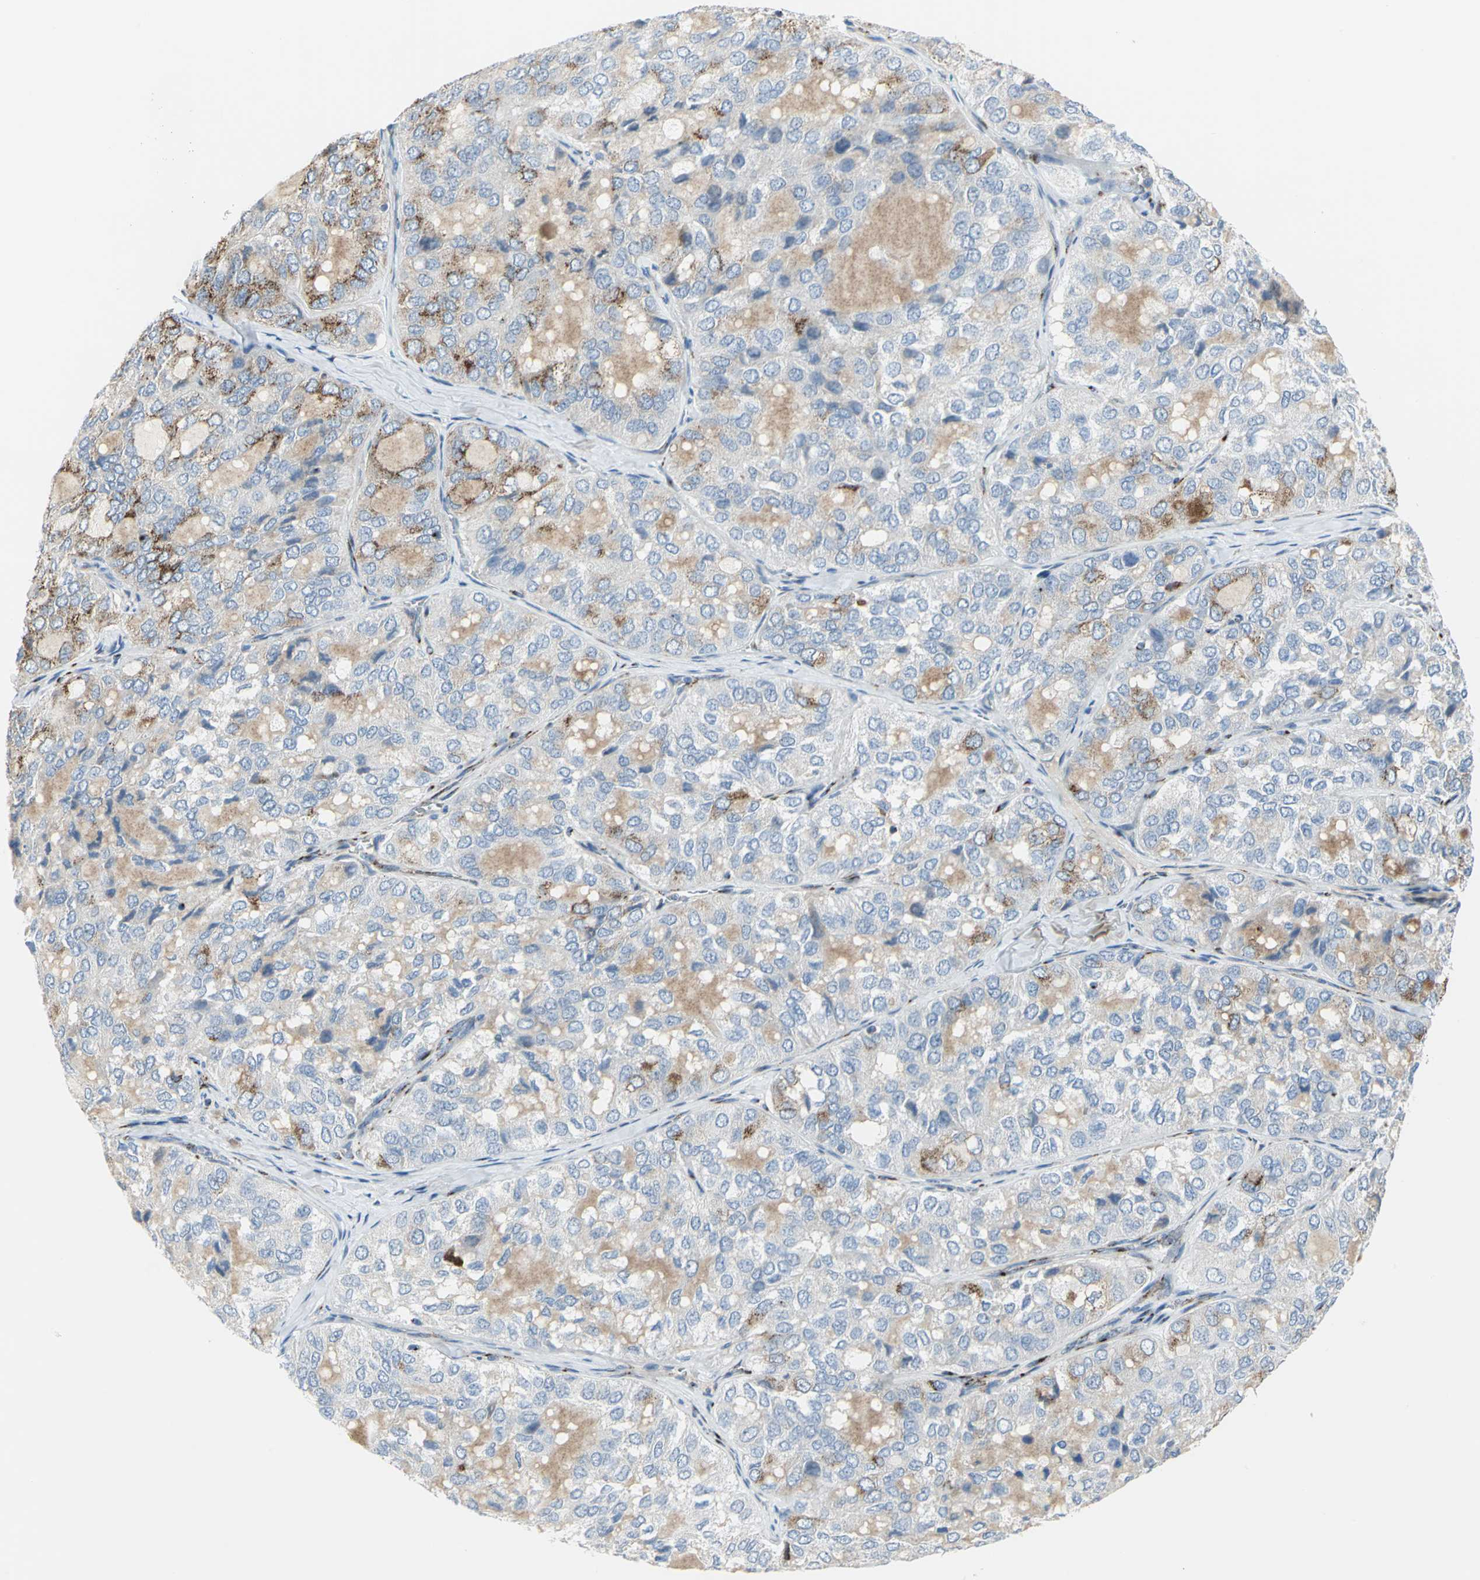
{"staining": {"intensity": "moderate", "quantity": "25%-75%", "location": "cytoplasmic/membranous"}, "tissue": "thyroid cancer", "cell_type": "Tumor cells", "image_type": "cancer", "snomed": [{"axis": "morphology", "description": "Follicular adenoma carcinoma, NOS"}, {"axis": "topography", "description": "Thyroid gland"}], "caption": "A medium amount of moderate cytoplasmic/membranous positivity is identified in about 25%-75% of tumor cells in thyroid cancer tissue.", "gene": "GPR3", "patient": {"sex": "male", "age": 75}}